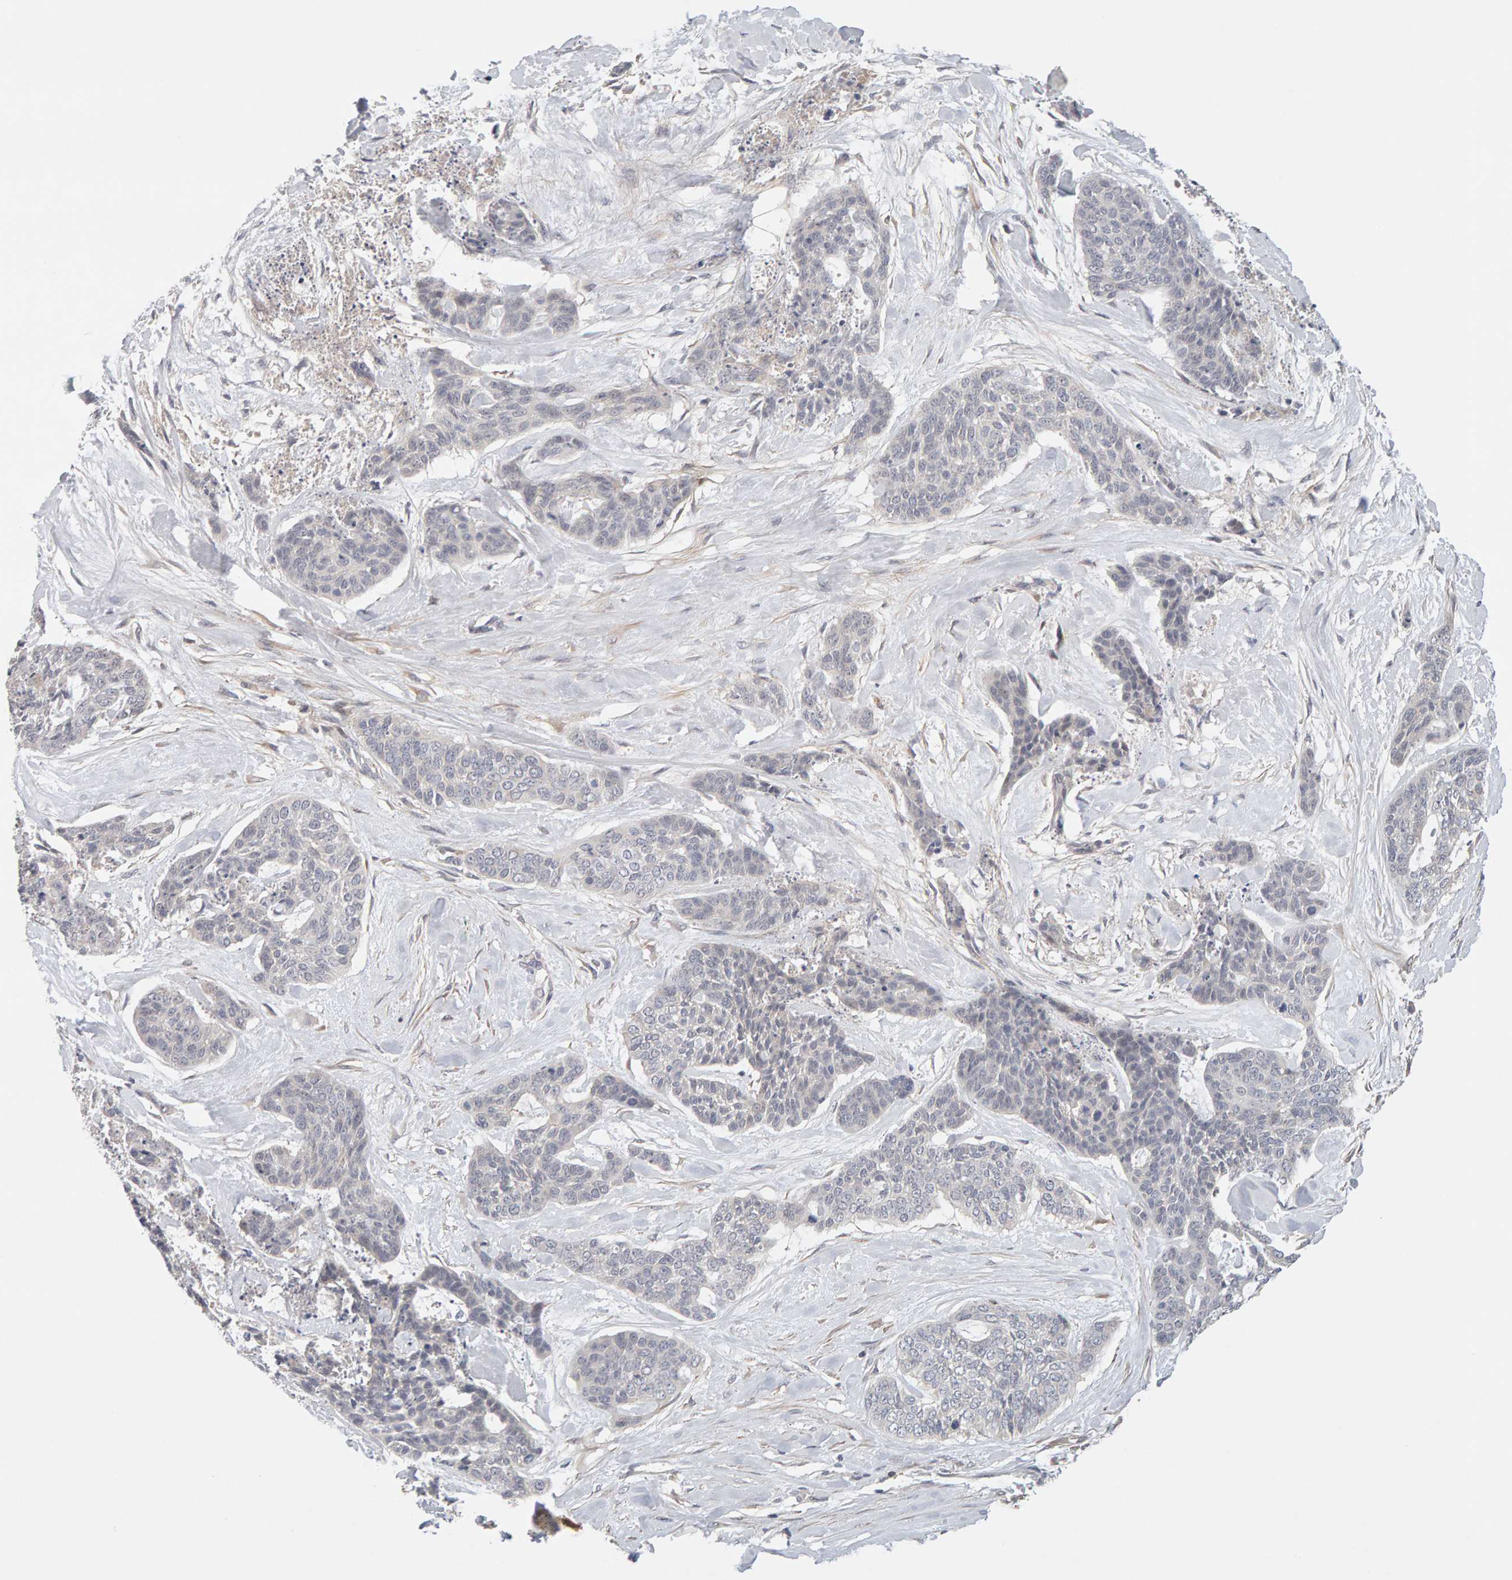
{"staining": {"intensity": "negative", "quantity": "none", "location": "none"}, "tissue": "skin cancer", "cell_type": "Tumor cells", "image_type": "cancer", "snomed": [{"axis": "morphology", "description": "Basal cell carcinoma"}, {"axis": "topography", "description": "Skin"}], "caption": "This is a photomicrograph of IHC staining of skin cancer, which shows no positivity in tumor cells.", "gene": "NUDCD1", "patient": {"sex": "female", "age": 64}}